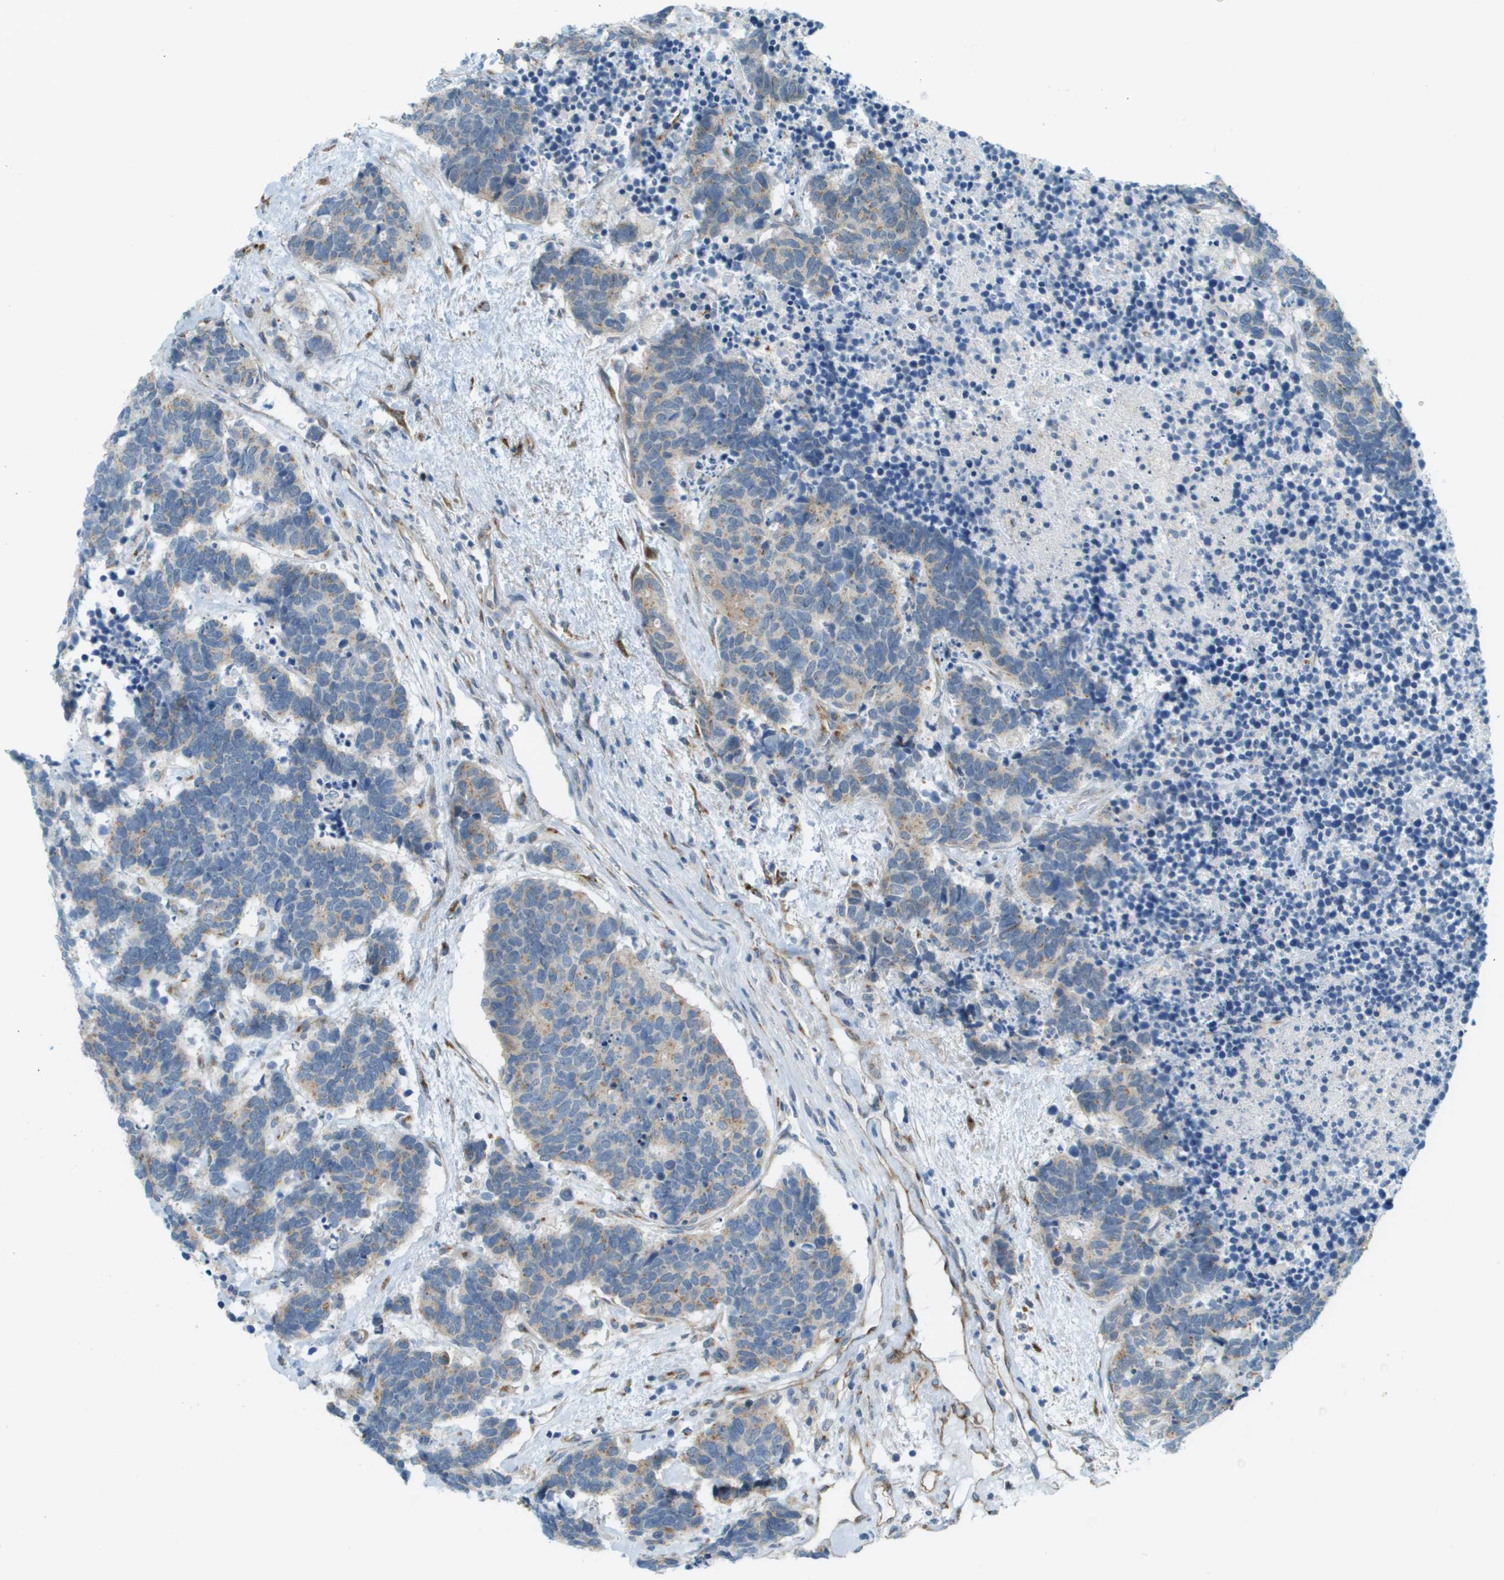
{"staining": {"intensity": "weak", "quantity": "25%-75%", "location": "cytoplasmic/membranous"}, "tissue": "carcinoid", "cell_type": "Tumor cells", "image_type": "cancer", "snomed": [{"axis": "morphology", "description": "Carcinoma, NOS"}, {"axis": "morphology", "description": "Carcinoid, malignant, NOS"}, {"axis": "topography", "description": "Urinary bladder"}], "caption": "The photomicrograph demonstrates a brown stain indicating the presence of a protein in the cytoplasmic/membranous of tumor cells in carcinoid.", "gene": "ACBD3", "patient": {"sex": "male", "age": 57}}